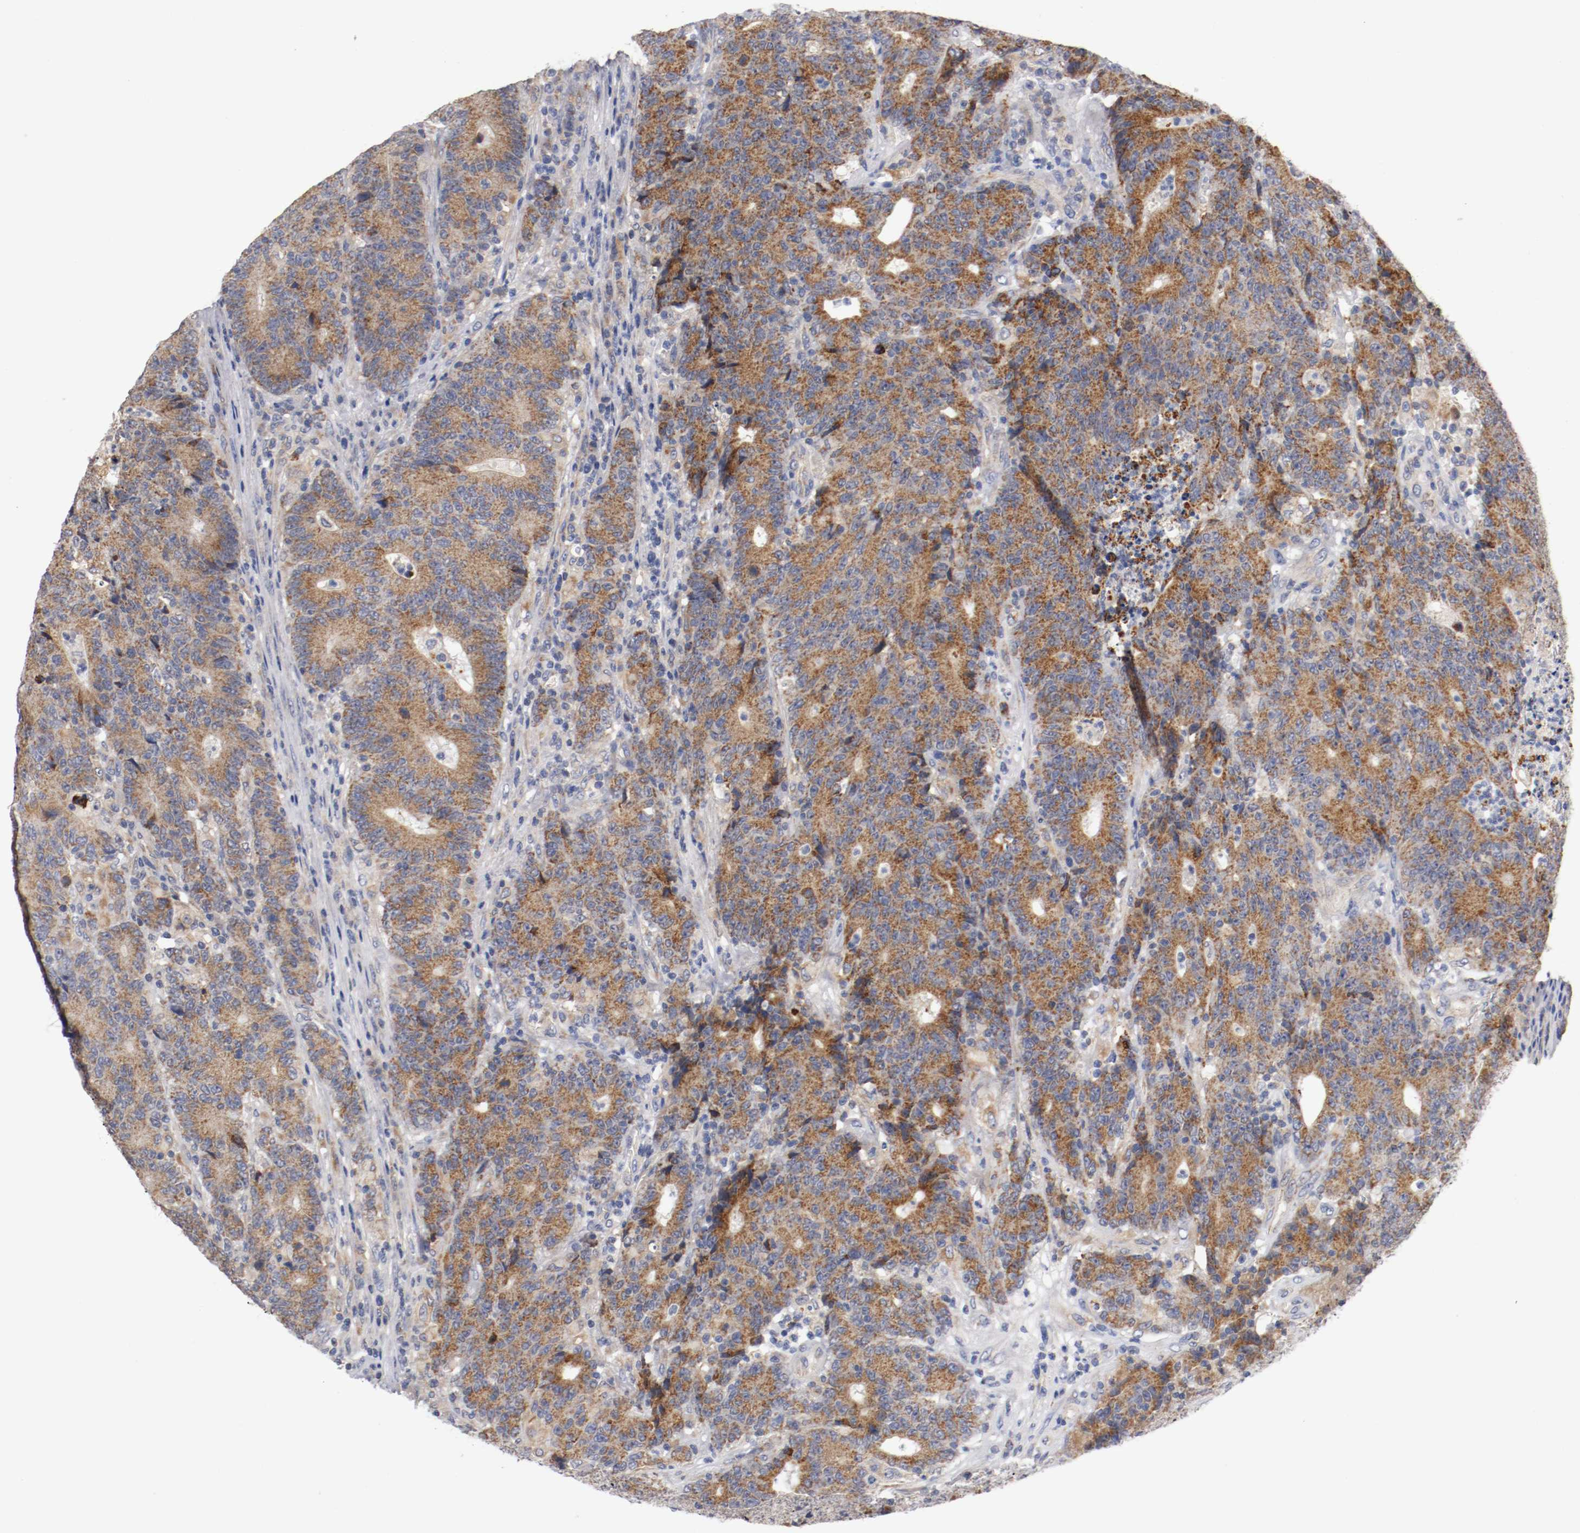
{"staining": {"intensity": "moderate", "quantity": ">75%", "location": "cytoplasmic/membranous"}, "tissue": "colorectal cancer", "cell_type": "Tumor cells", "image_type": "cancer", "snomed": [{"axis": "morphology", "description": "Normal tissue, NOS"}, {"axis": "morphology", "description": "Adenocarcinoma, NOS"}, {"axis": "topography", "description": "Colon"}], "caption": "Protein analysis of adenocarcinoma (colorectal) tissue shows moderate cytoplasmic/membranous staining in approximately >75% of tumor cells.", "gene": "PCSK6", "patient": {"sex": "female", "age": 75}}